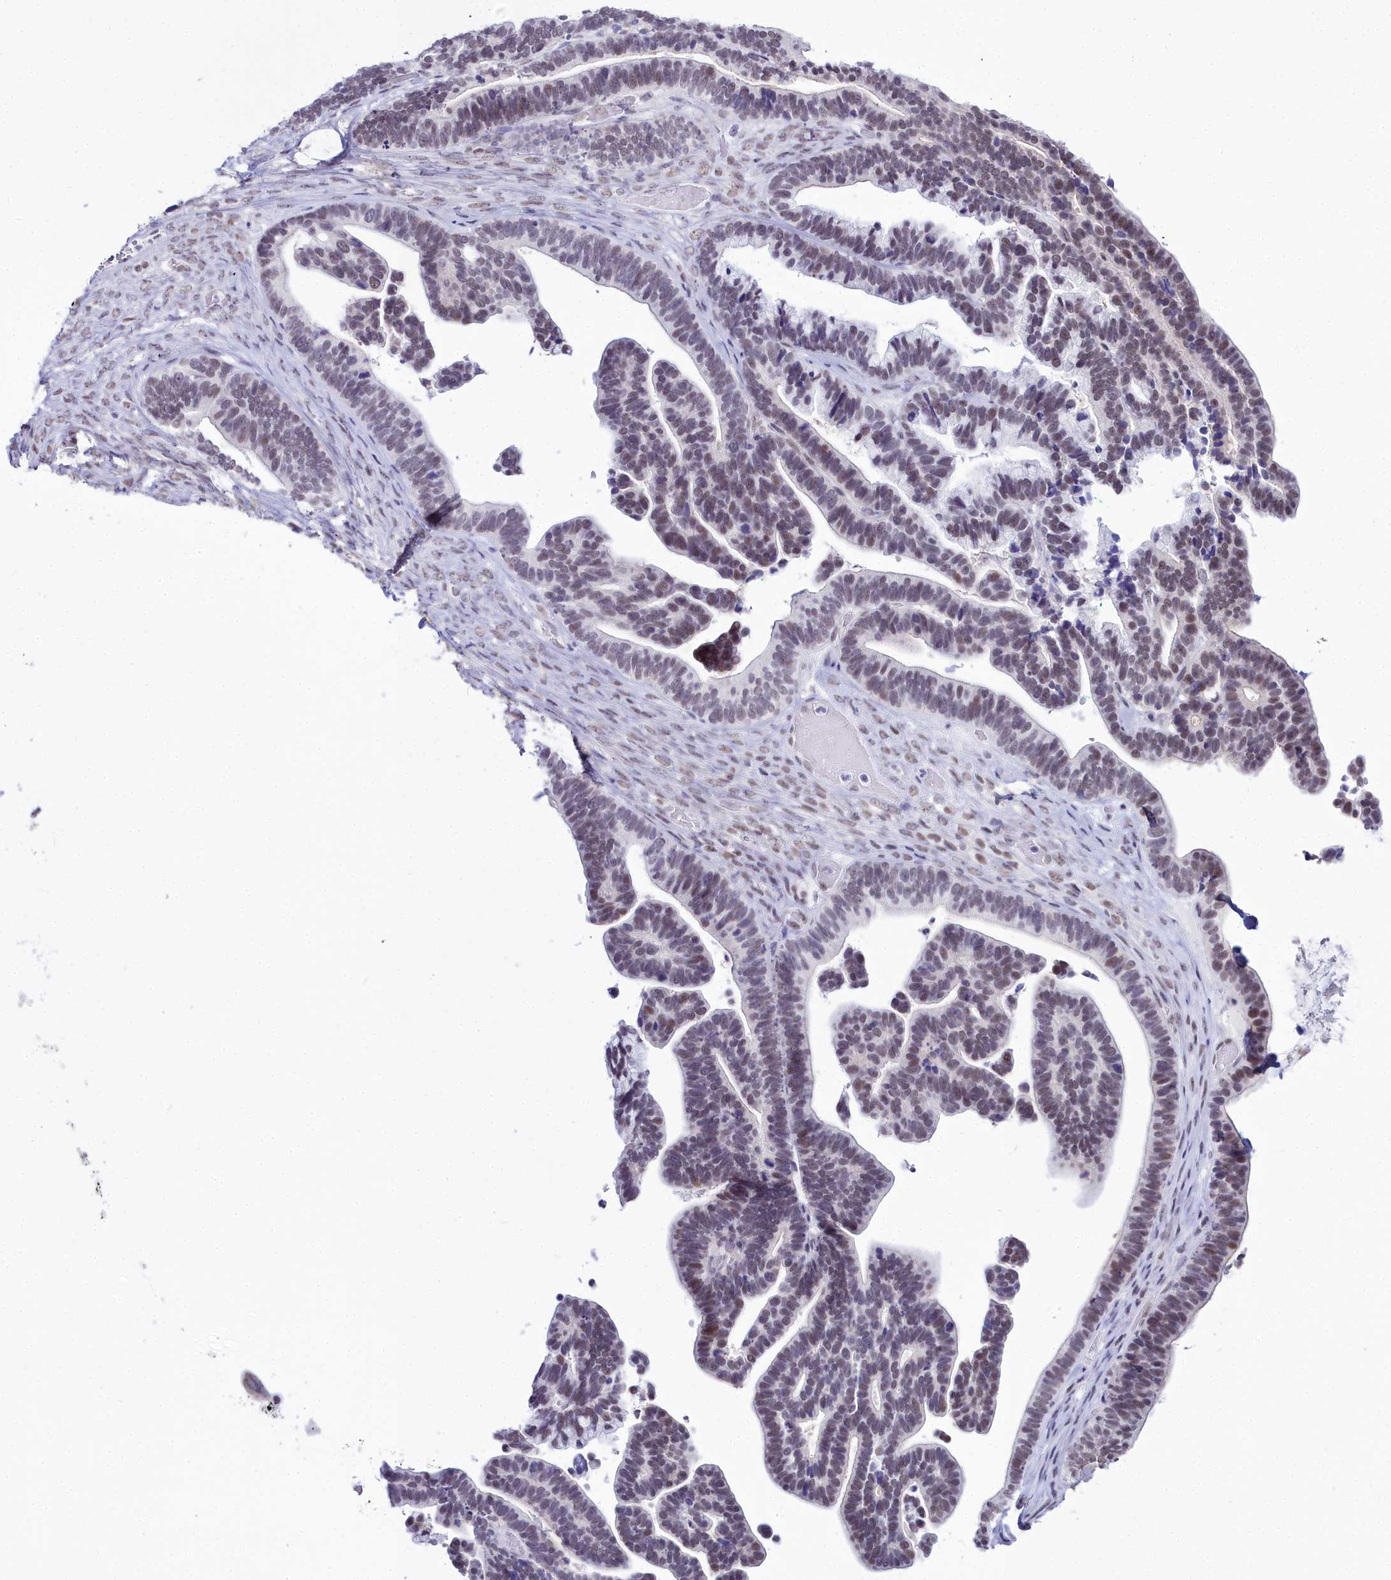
{"staining": {"intensity": "weak", "quantity": "<25%", "location": "nuclear"}, "tissue": "ovarian cancer", "cell_type": "Tumor cells", "image_type": "cancer", "snomed": [{"axis": "morphology", "description": "Cystadenocarcinoma, serous, NOS"}, {"axis": "topography", "description": "Ovary"}], "caption": "Serous cystadenocarcinoma (ovarian) was stained to show a protein in brown. There is no significant staining in tumor cells.", "gene": "RBM12", "patient": {"sex": "female", "age": 56}}